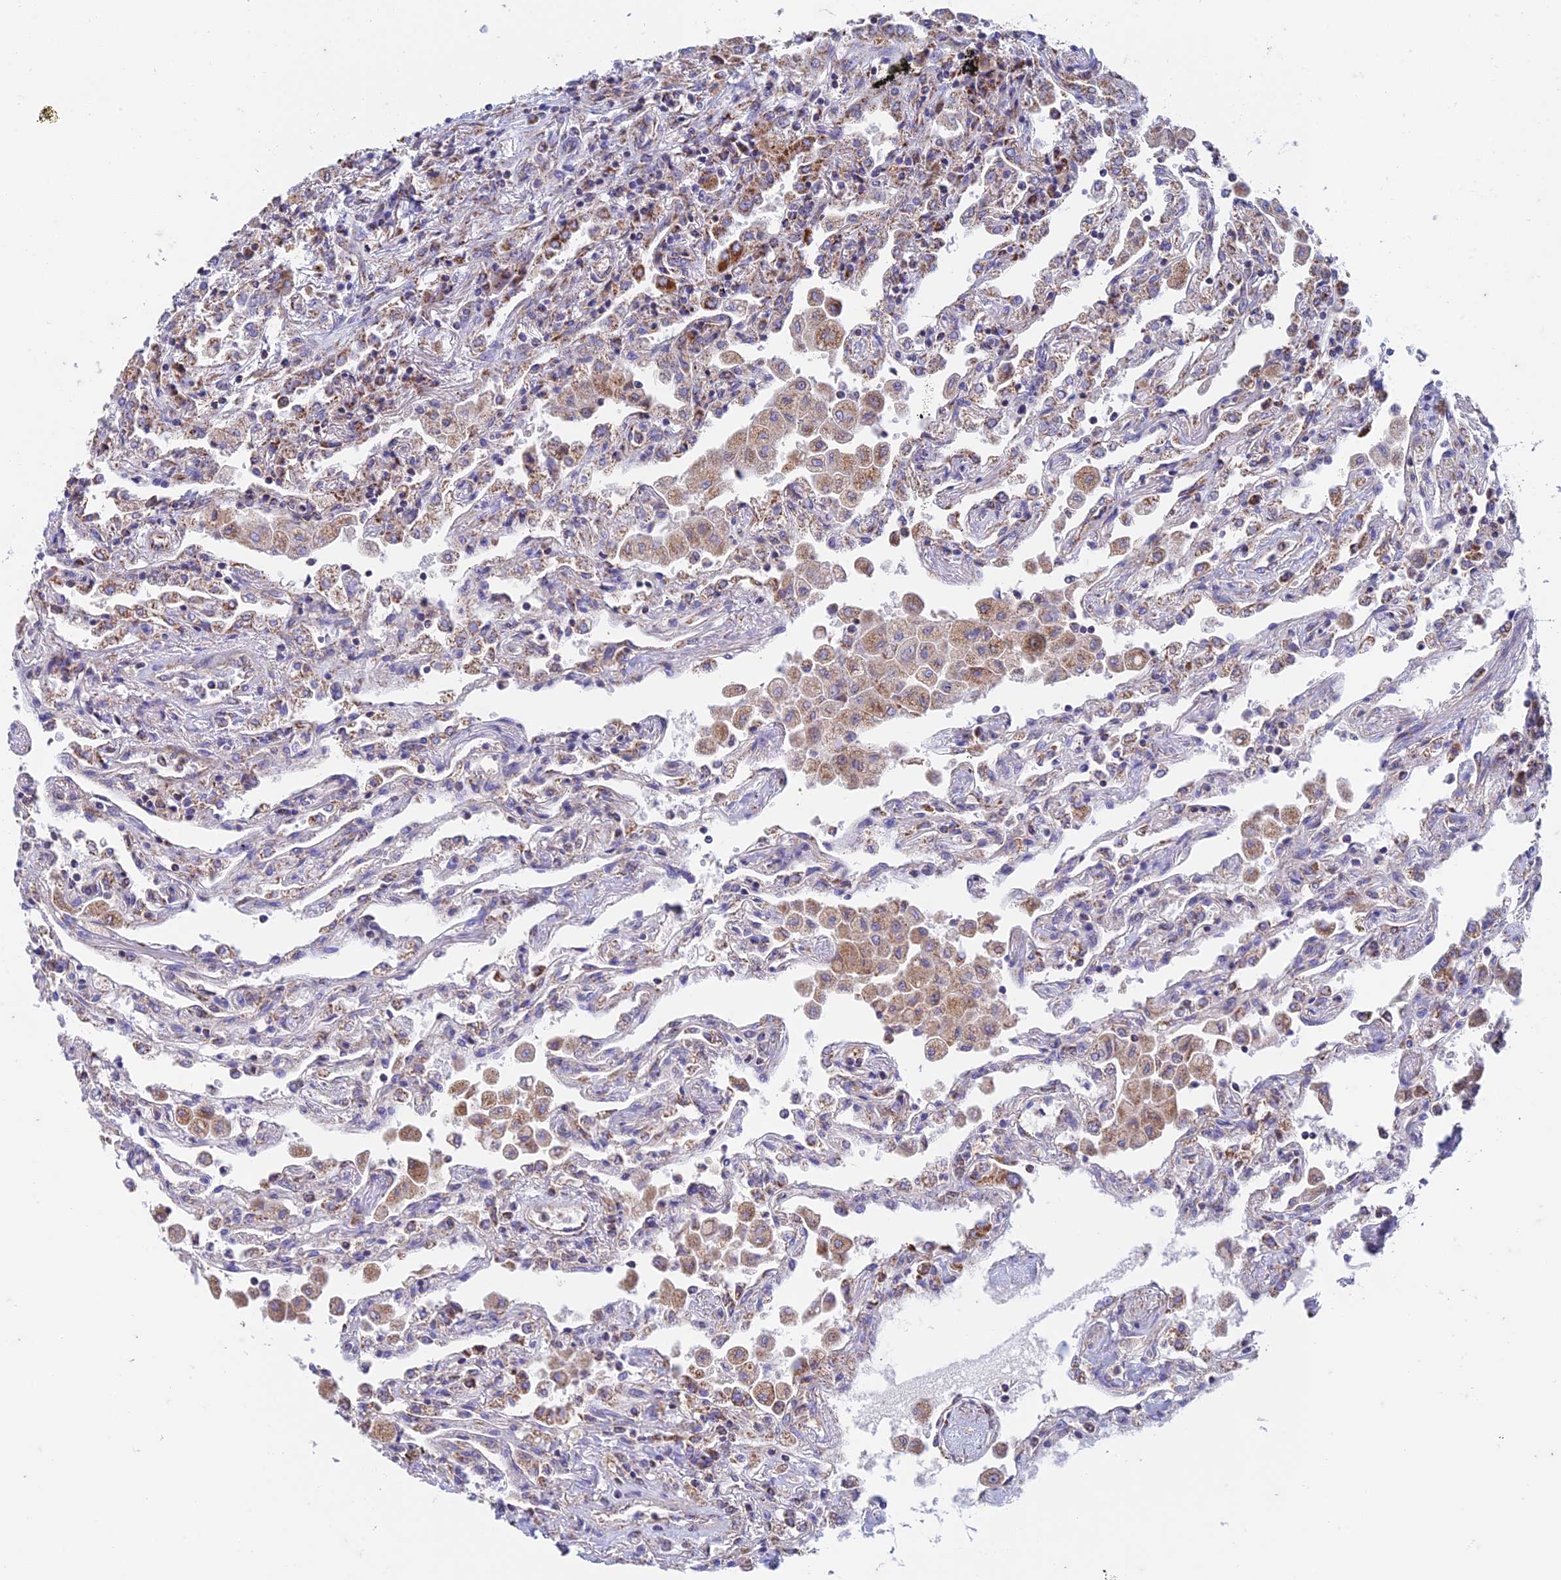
{"staining": {"intensity": "weak", "quantity": "<25%", "location": "cytoplasmic/membranous"}, "tissue": "lung", "cell_type": "Alveolar cells", "image_type": "normal", "snomed": [{"axis": "morphology", "description": "Normal tissue, NOS"}, {"axis": "topography", "description": "Bronchus"}, {"axis": "topography", "description": "Lung"}], "caption": "This image is of normal lung stained with immunohistochemistry (IHC) to label a protein in brown with the nuclei are counter-stained blue. There is no staining in alveolar cells. (DAB IHC, high magnification).", "gene": "ZNF181", "patient": {"sex": "female", "age": 49}}